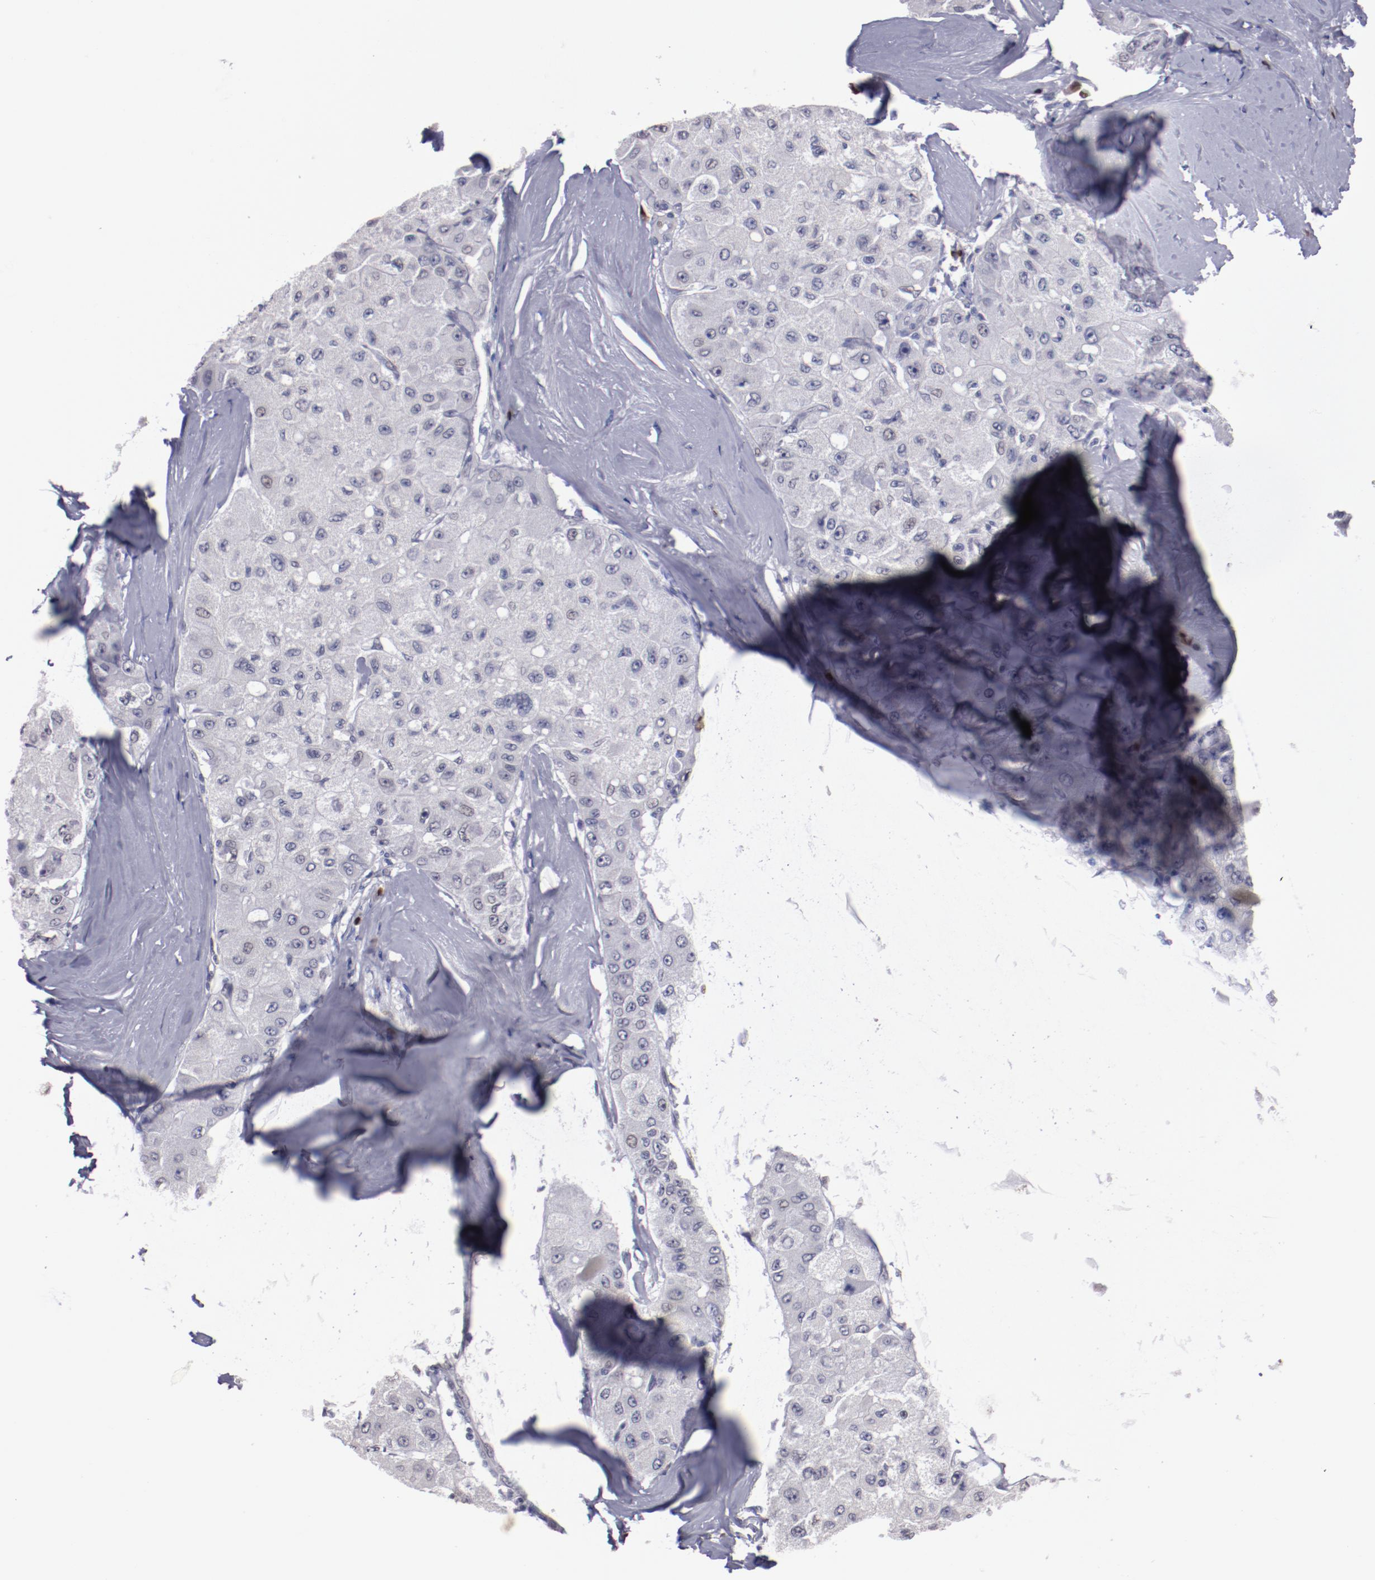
{"staining": {"intensity": "negative", "quantity": "none", "location": "none"}, "tissue": "liver cancer", "cell_type": "Tumor cells", "image_type": "cancer", "snomed": [{"axis": "morphology", "description": "Carcinoma, Hepatocellular, NOS"}, {"axis": "topography", "description": "Liver"}], "caption": "Hepatocellular carcinoma (liver) was stained to show a protein in brown. There is no significant expression in tumor cells. (IHC, brightfield microscopy, high magnification).", "gene": "IRF4", "patient": {"sex": "male", "age": 80}}